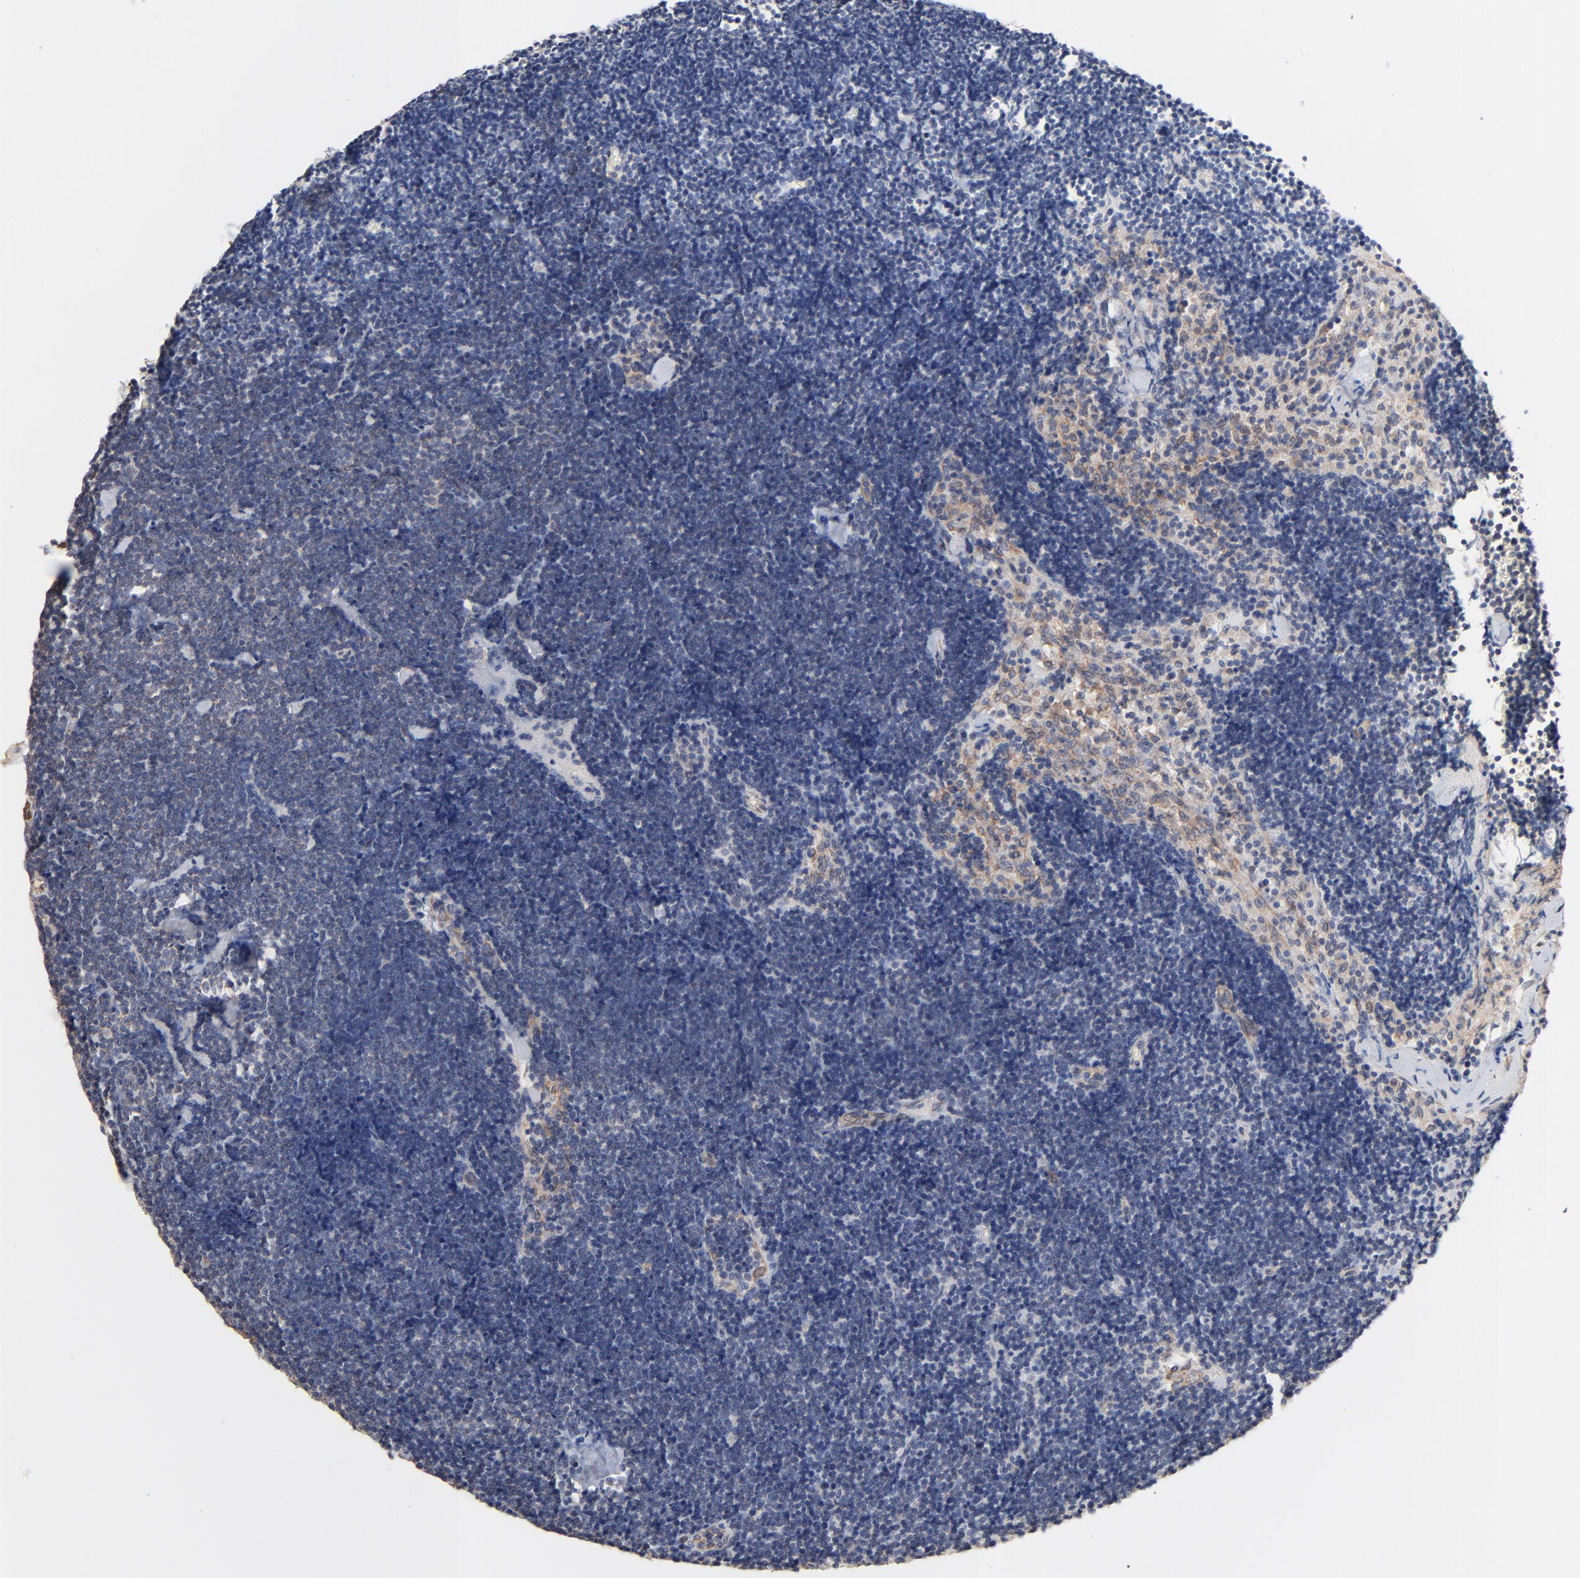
{"staining": {"intensity": "negative", "quantity": "none", "location": "none"}, "tissue": "lymph node", "cell_type": "Non-germinal center cells", "image_type": "normal", "snomed": [{"axis": "morphology", "description": "Normal tissue, NOS"}, {"axis": "topography", "description": "Lymph node"}], "caption": "Immunohistochemical staining of normal human lymph node displays no significant expression in non-germinal center cells.", "gene": "ABCD4", "patient": {"sex": "male", "age": 63}}